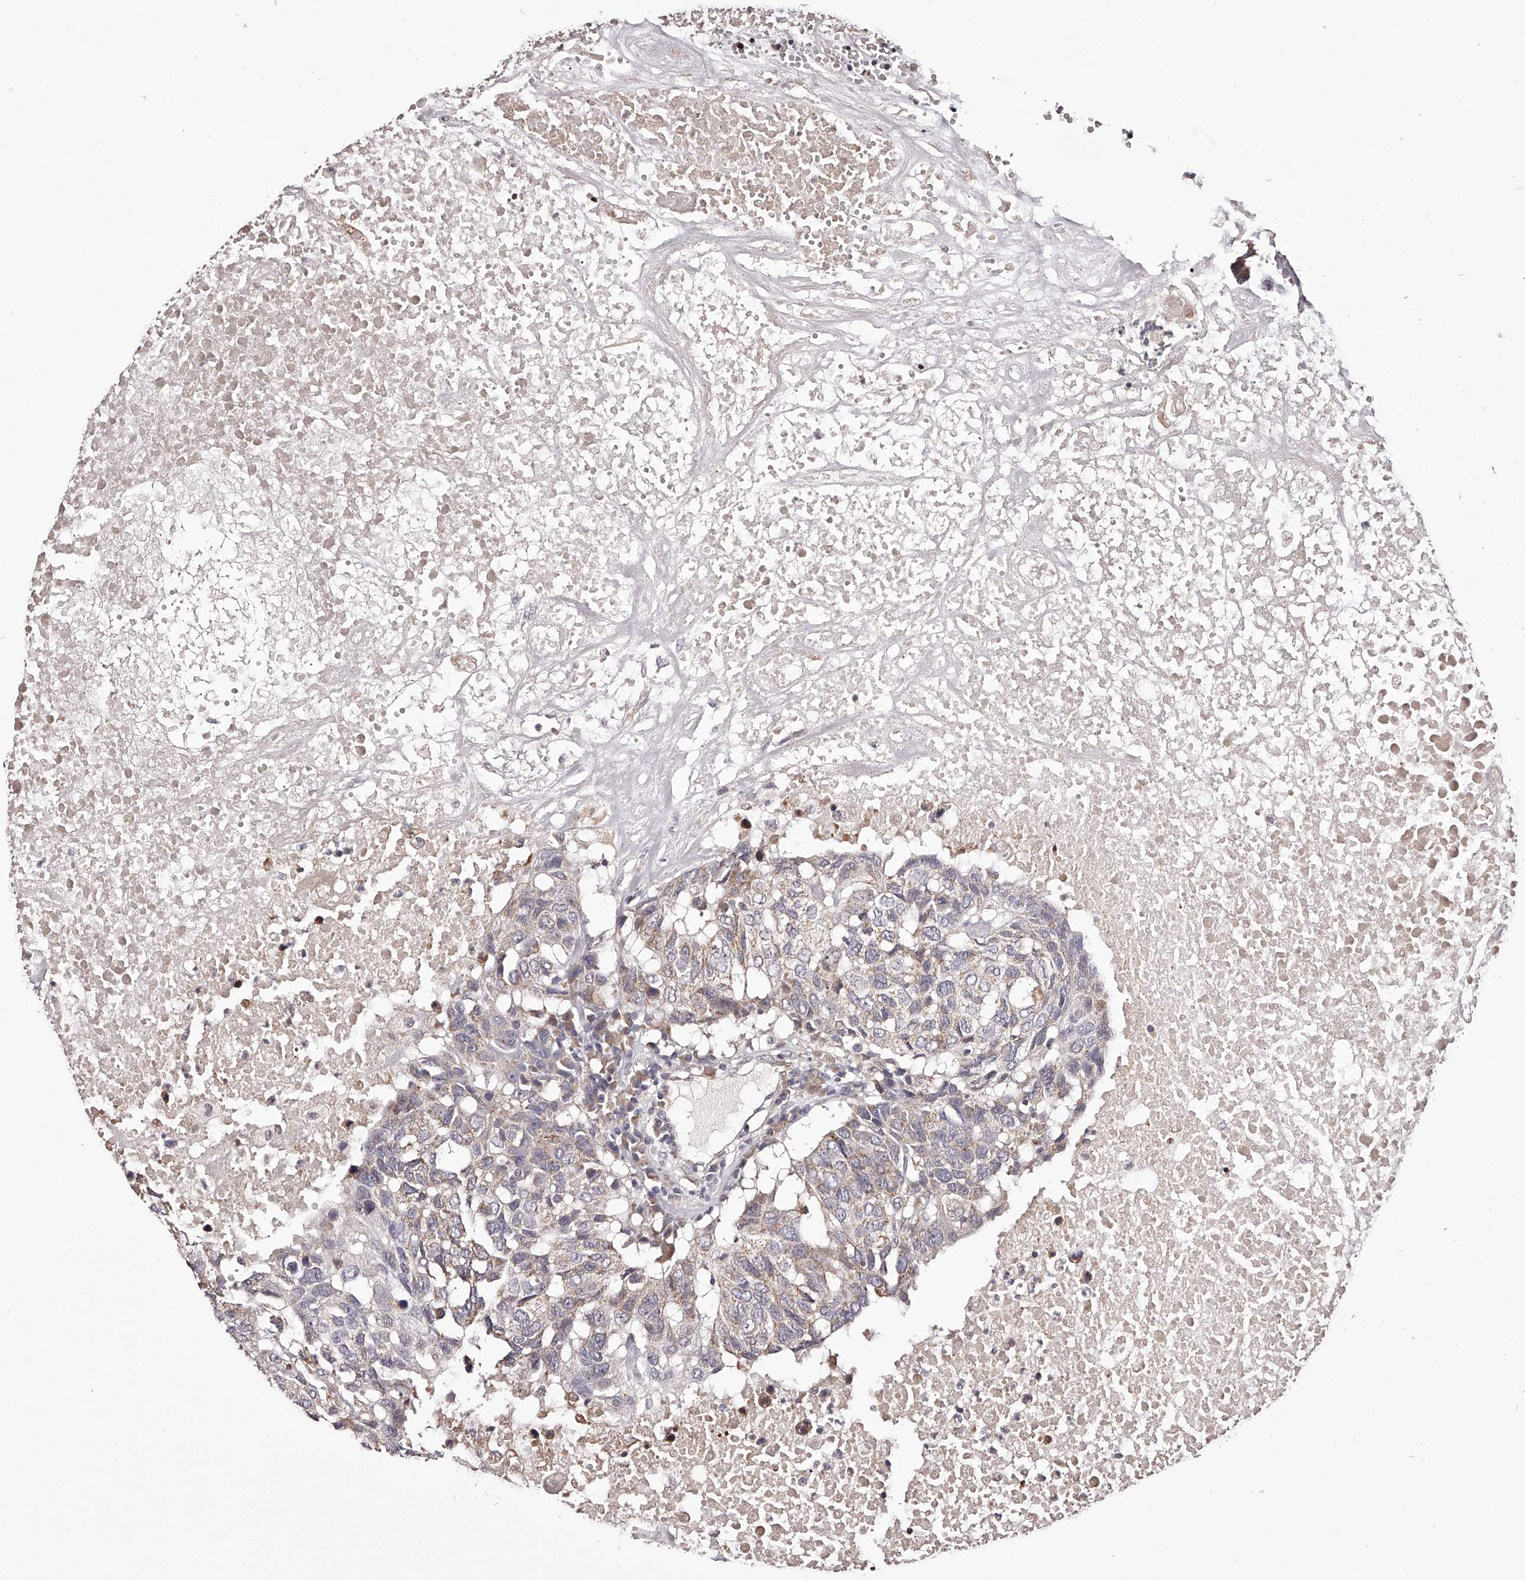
{"staining": {"intensity": "weak", "quantity": ">75%", "location": "cytoplasmic/membranous"}, "tissue": "head and neck cancer", "cell_type": "Tumor cells", "image_type": "cancer", "snomed": [{"axis": "morphology", "description": "Squamous cell carcinoma, NOS"}, {"axis": "topography", "description": "Head-Neck"}], "caption": "An immunohistochemistry (IHC) micrograph of tumor tissue is shown. Protein staining in brown shows weak cytoplasmic/membranous positivity in head and neck cancer (squamous cell carcinoma) within tumor cells. (DAB IHC, brown staining for protein, blue staining for nuclei).", "gene": "ODF2L", "patient": {"sex": "male", "age": 66}}